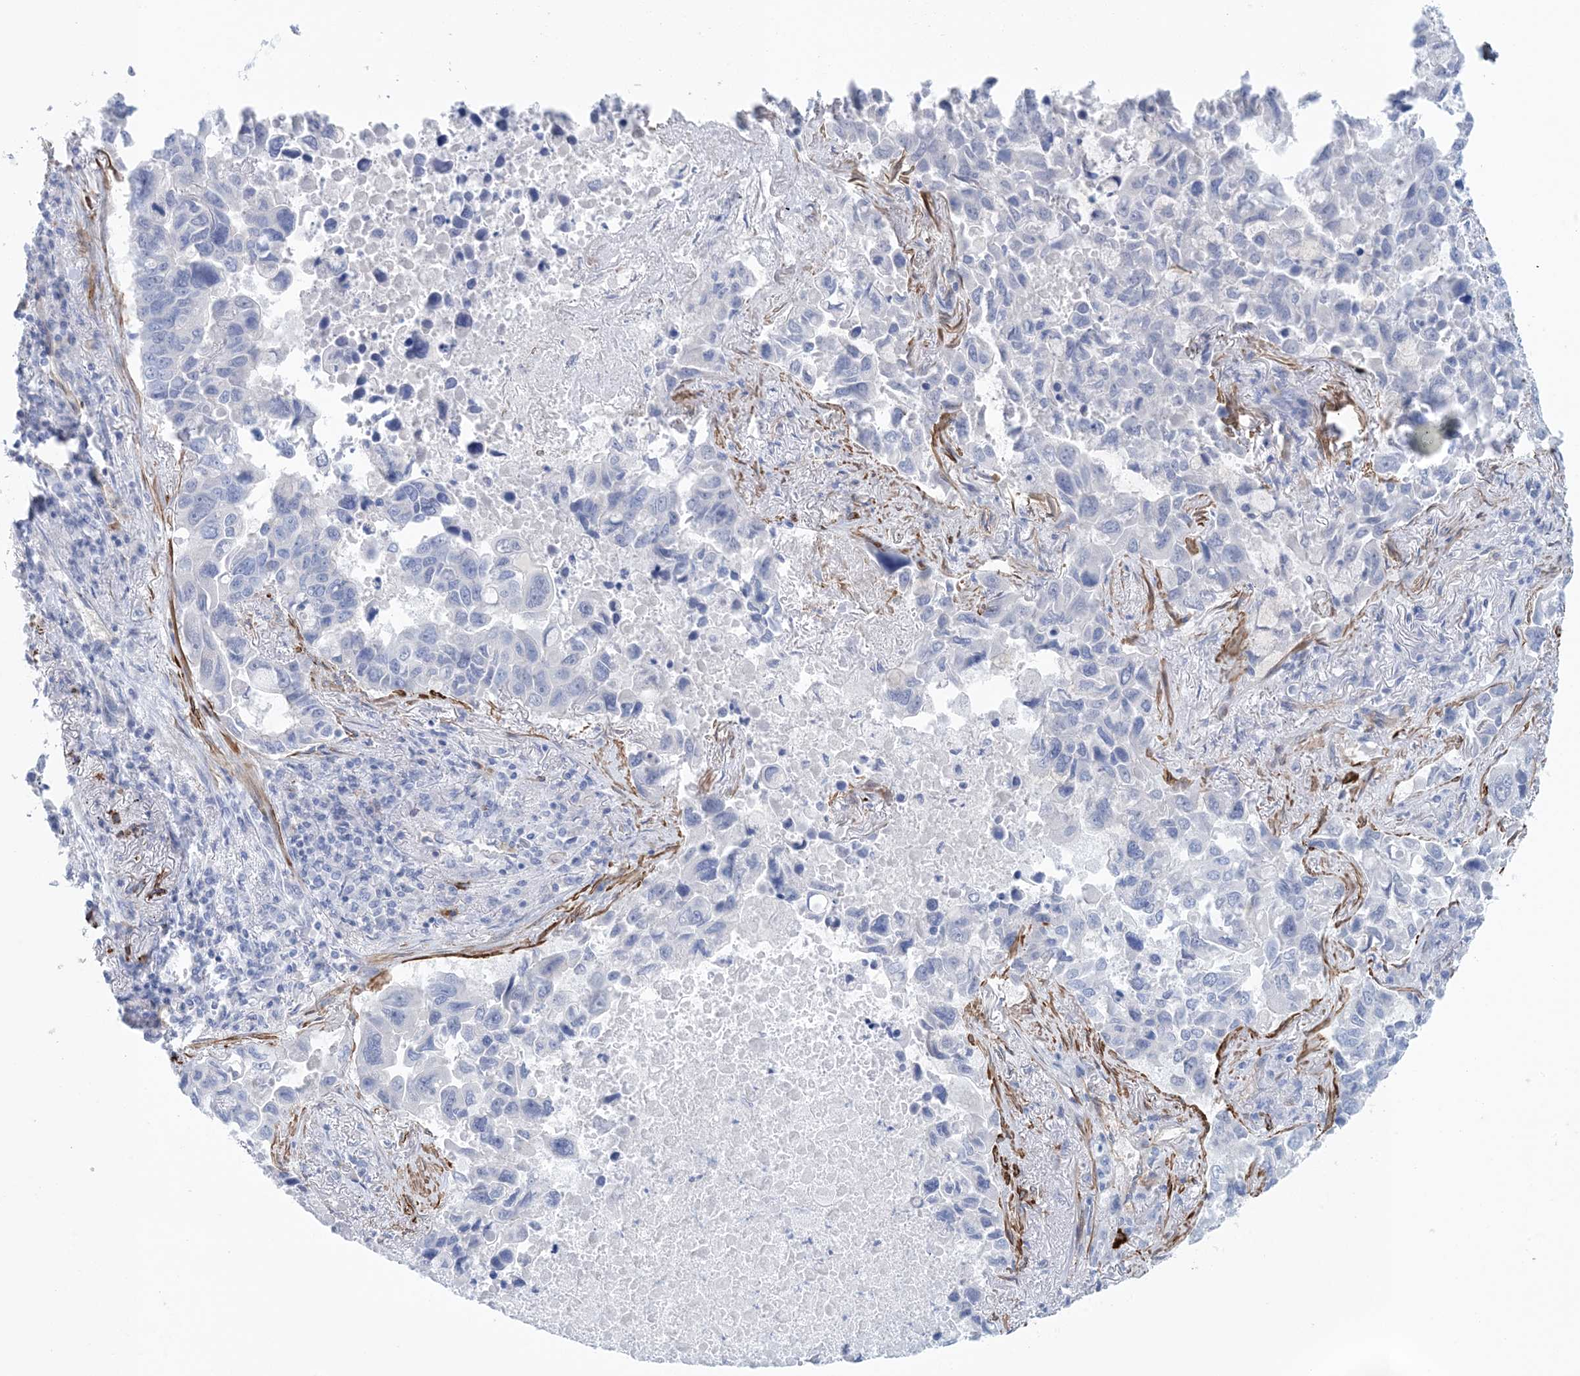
{"staining": {"intensity": "negative", "quantity": "none", "location": "none"}, "tissue": "lung cancer", "cell_type": "Tumor cells", "image_type": "cancer", "snomed": [{"axis": "morphology", "description": "Adenocarcinoma, NOS"}, {"axis": "topography", "description": "Lung"}], "caption": "A high-resolution micrograph shows immunohistochemistry staining of lung cancer (adenocarcinoma), which exhibits no significant positivity in tumor cells.", "gene": "SHANK1", "patient": {"sex": "male", "age": 64}}